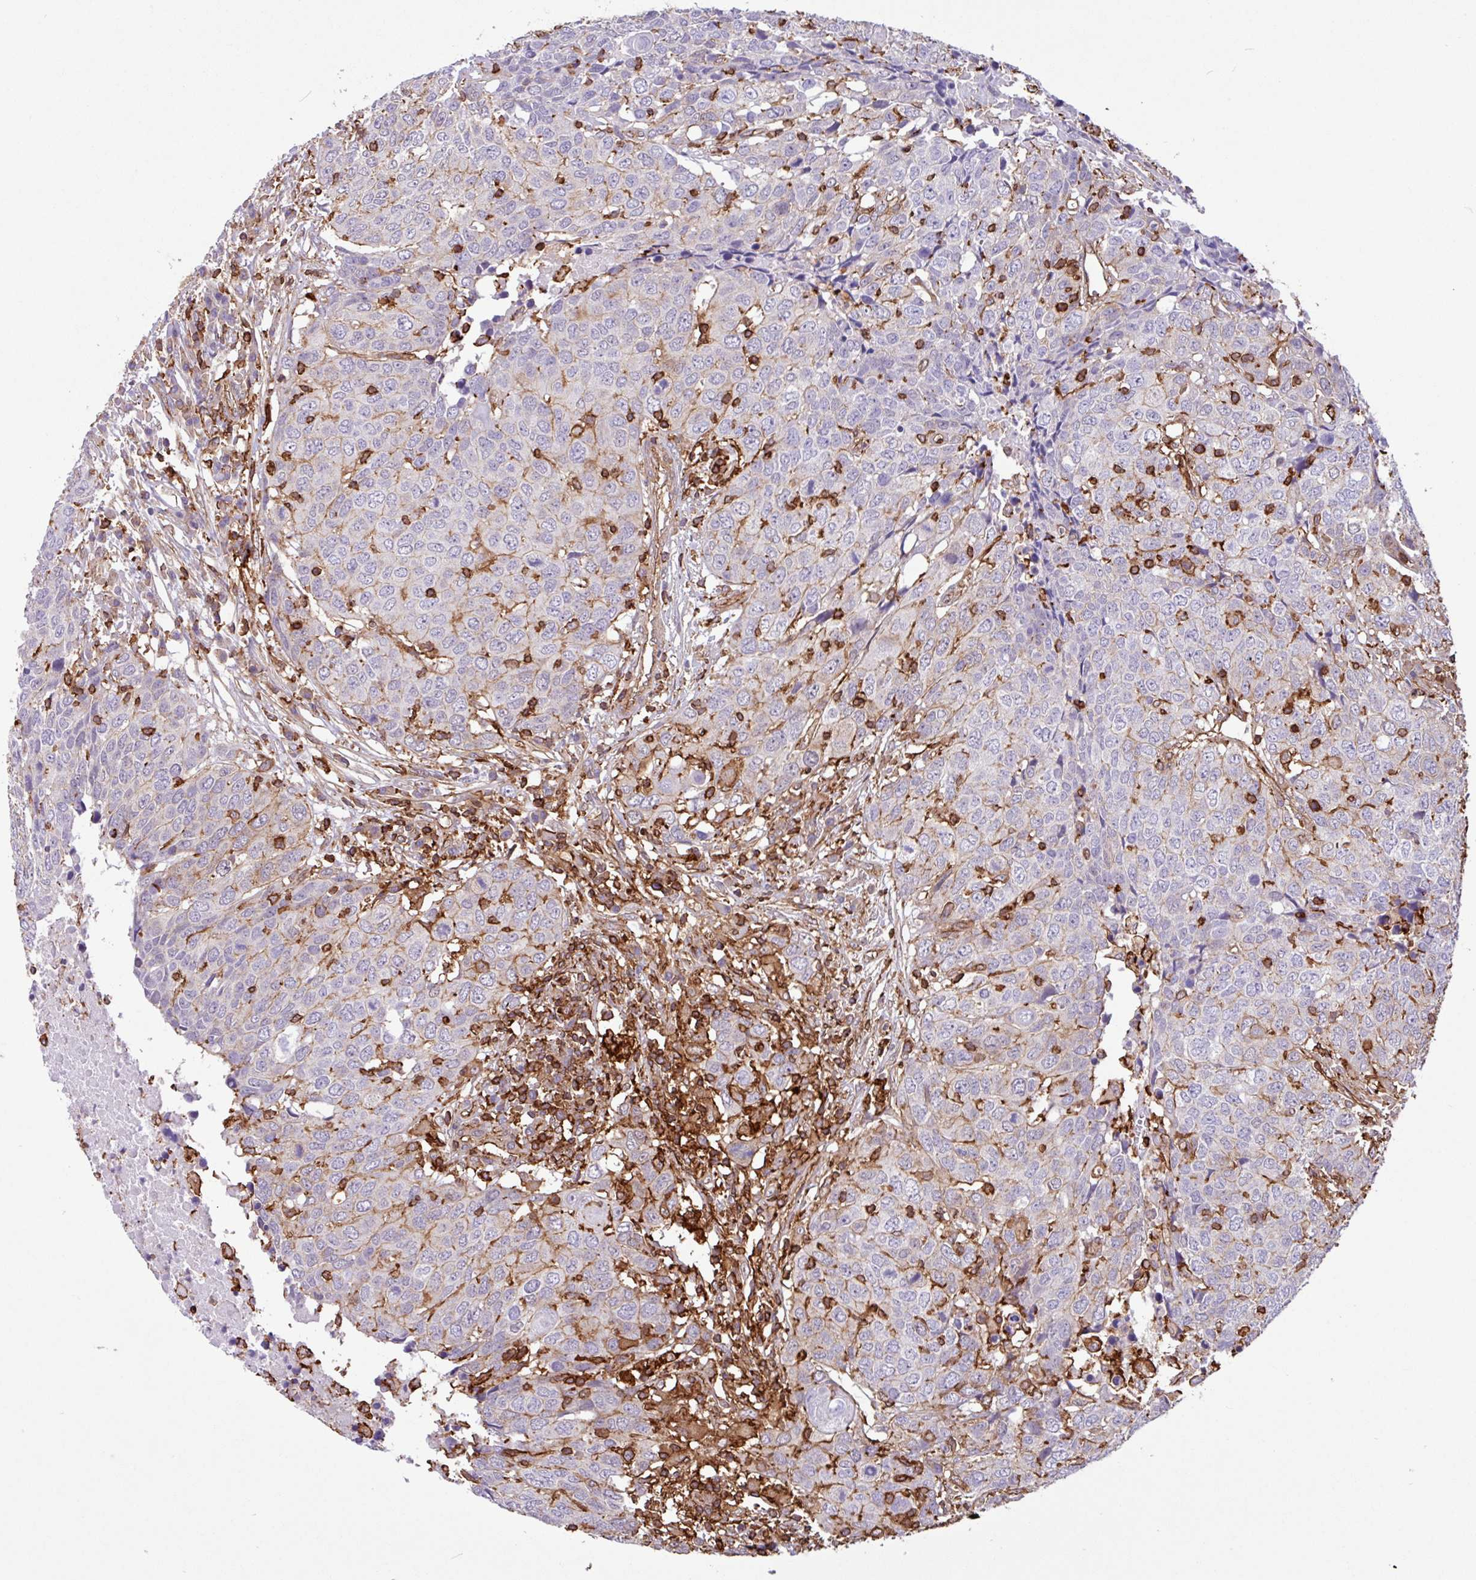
{"staining": {"intensity": "negative", "quantity": "none", "location": "none"}, "tissue": "head and neck cancer", "cell_type": "Tumor cells", "image_type": "cancer", "snomed": [{"axis": "morphology", "description": "Squamous cell carcinoma, NOS"}, {"axis": "topography", "description": "Head-Neck"}], "caption": "This is an IHC micrograph of human head and neck squamous cell carcinoma. There is no staining in tumor cells.", "gene": "PPP1R18", "patient": {"sex": "male", "age": 66}}